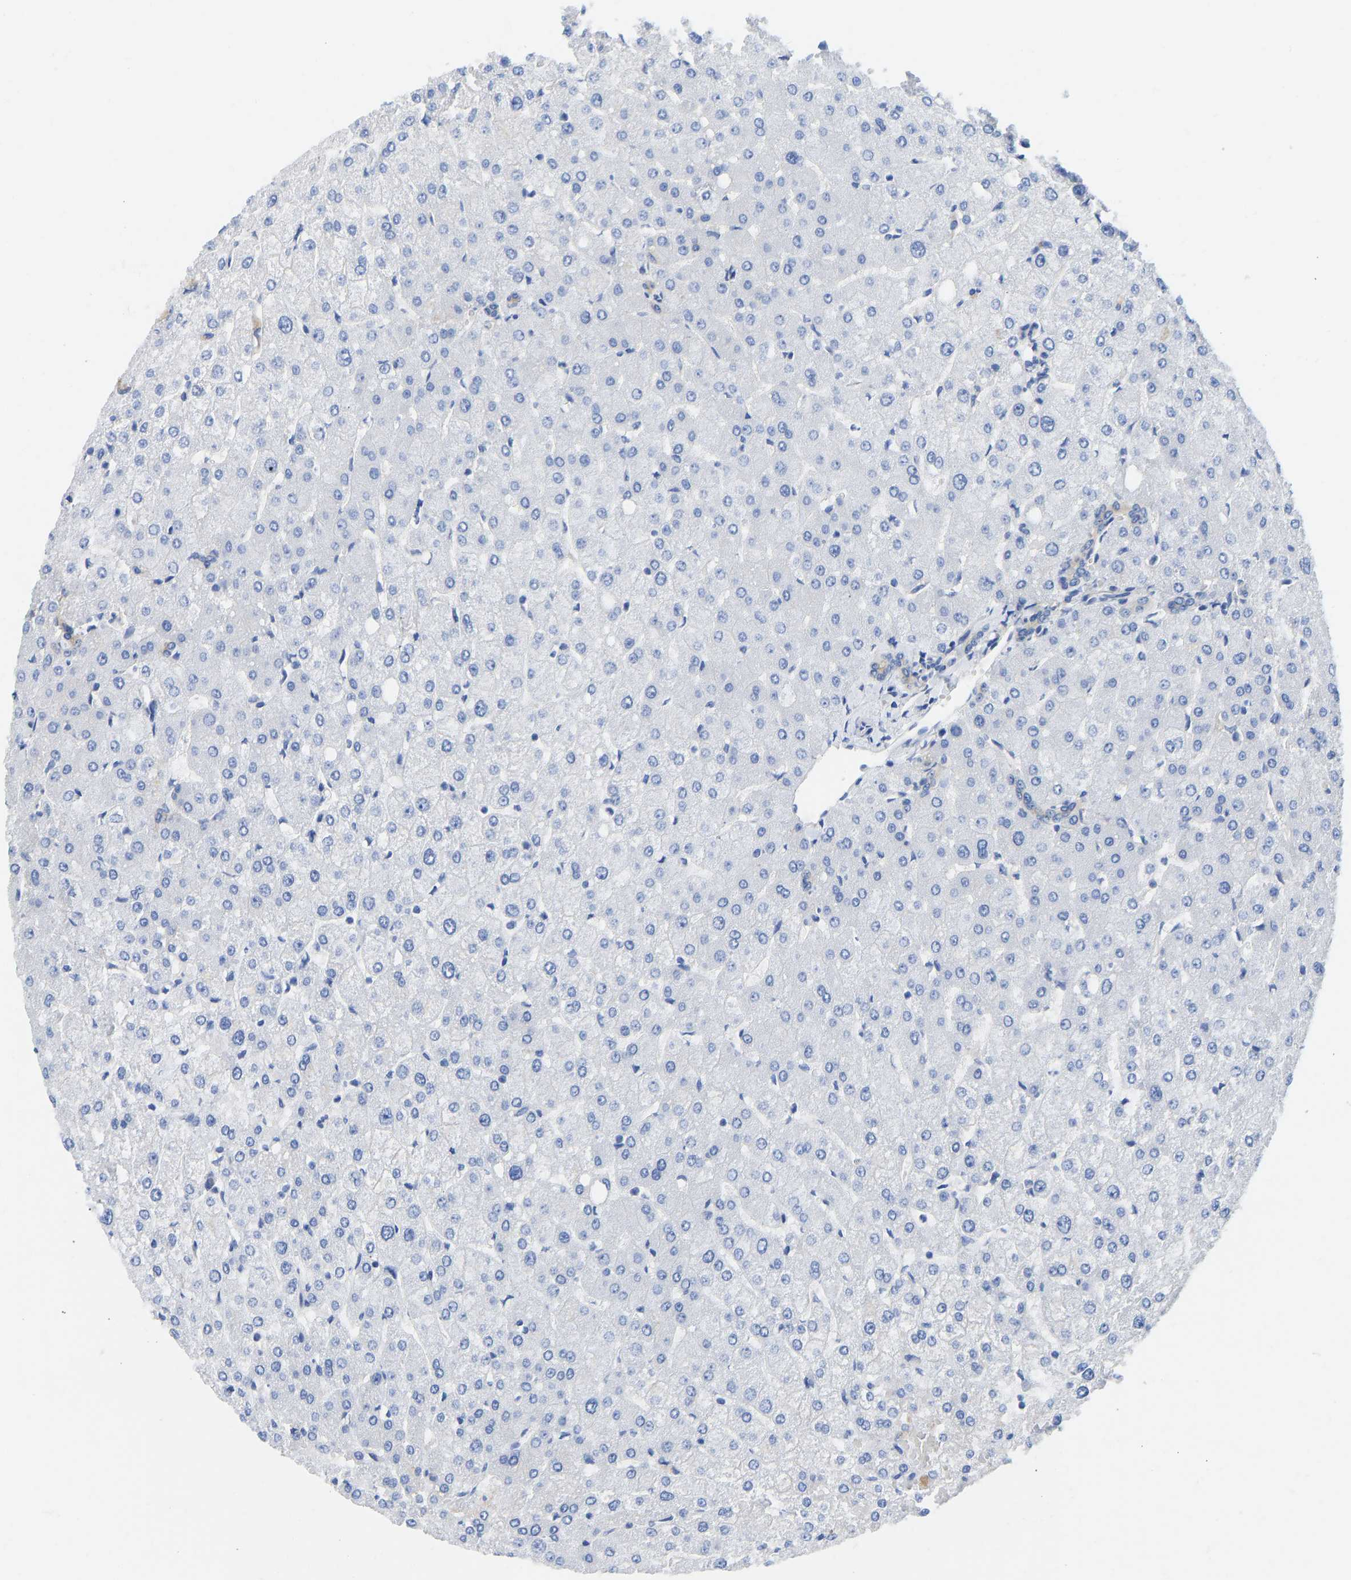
{"staining": {"intensity": "weak", "quantity": "25%-75%", "location": "cytoplasmic/membranous"}, "tissue": "liver", "cell_type": "Cholangiocytes", "image_type": "normal", "snomed": [{"axis": "morphology", "description": "Normal tissue, NOS"}, {"axis": "topography", "description": "Liver"}], "caption": "A photomicrograph of human liver stained for a protein shows weak cytoplasmic/membranous brown staining in cholangiocytes.", "gene": "CHAD", "patient": {"sex": "female", "age": 54}}